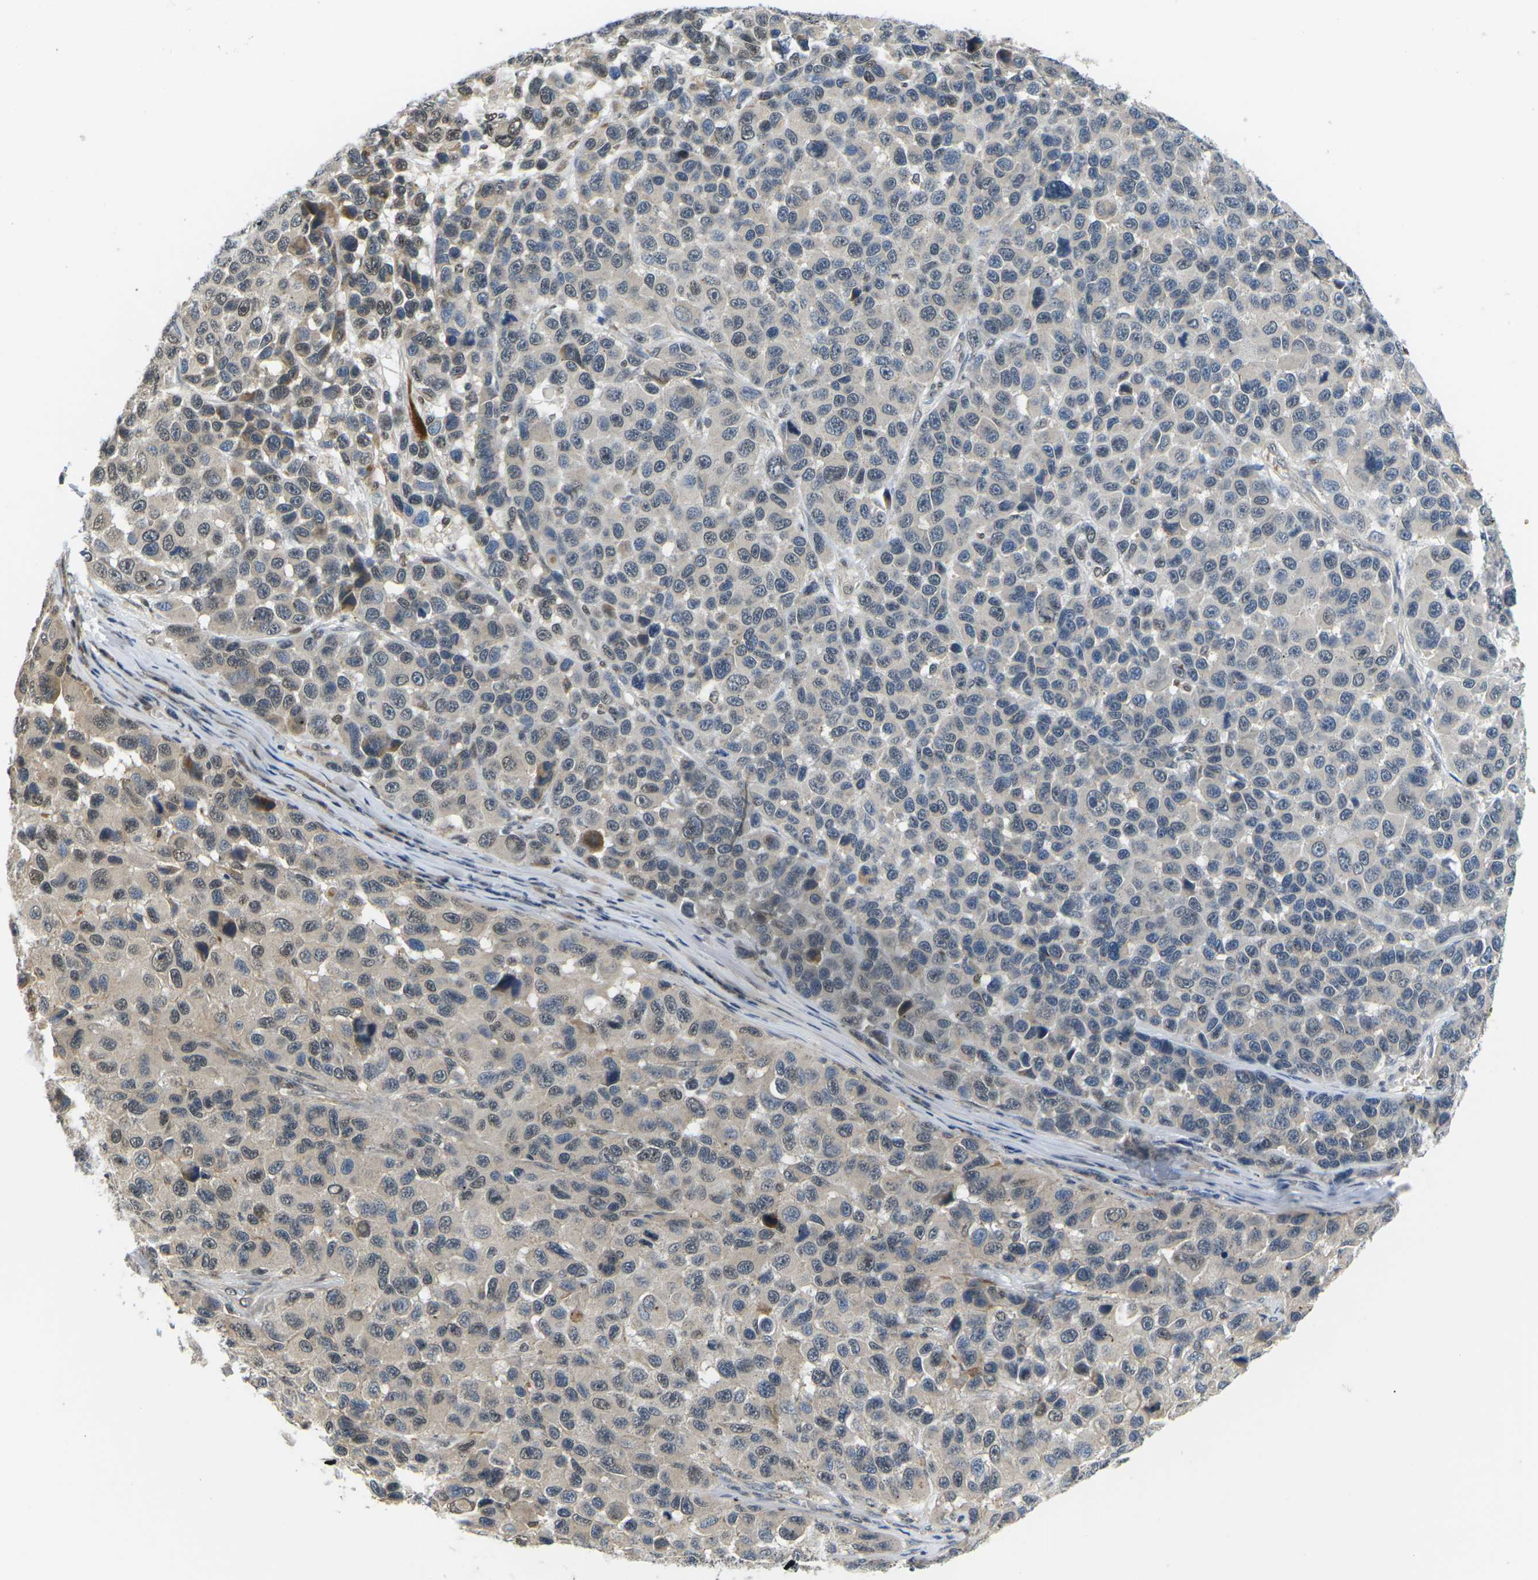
{"staining": {"intensity": "weak", "quantity": "<25%", "location": "nuclear"}, "tissue": "melanoma", "cell_type": "Tumor cells", "image_type": "cancer", "snomed": [{"axis": "morphology", "description": "Malignant melanoma, NOS"}, {"axis": "topography", "description": "Skin"}], "caption": "Immunohistochemistry (IHC) photomicrograph of neoplastic tissue: melanoma stained with DAB reveals no significant protein positivity in tumor cells.", "gene": "ERBB4", "patient": {"sex": "male", "age": 53}}